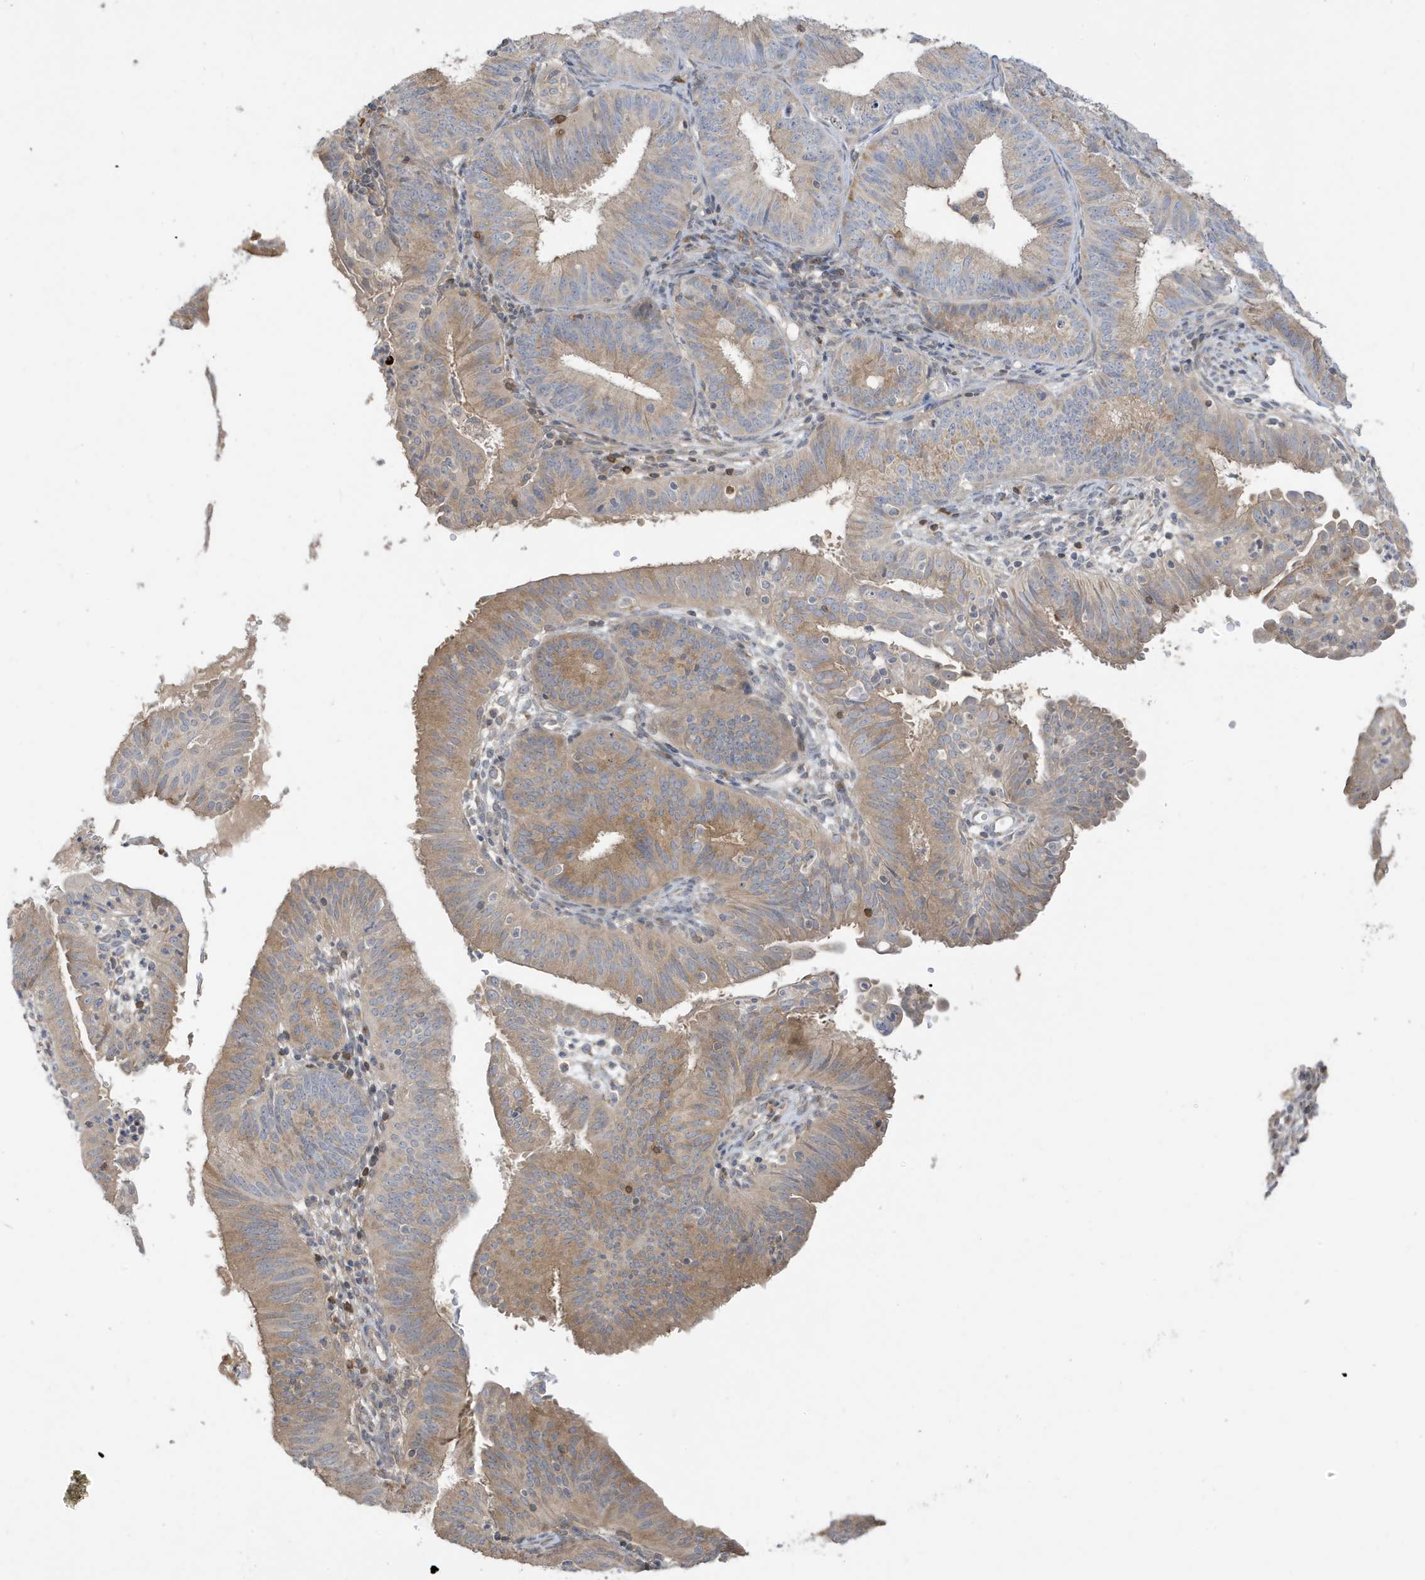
{"staining": {"intensity": "moderate", "quantity": "<25%", "location": "cytoplasmic/membranous"}, "tissue": "endometrial cancer", "cell_type": "Tumor cells", "image_type": "cancer", "snomed": [{"axis": "morphology", "description": "Adenocarcinoma, NOS"}, {"axis": "topography", "description": "Endometrium"}], "caption": "Immunohistochemical staining of human endometrial adenocarcinoma reveals low levels of moderate cytoplasmic/membranous positivity in approximately <25% of tumor cells.", "gene": "TAB3", "patient": {"sex": "female", "age": 51}}